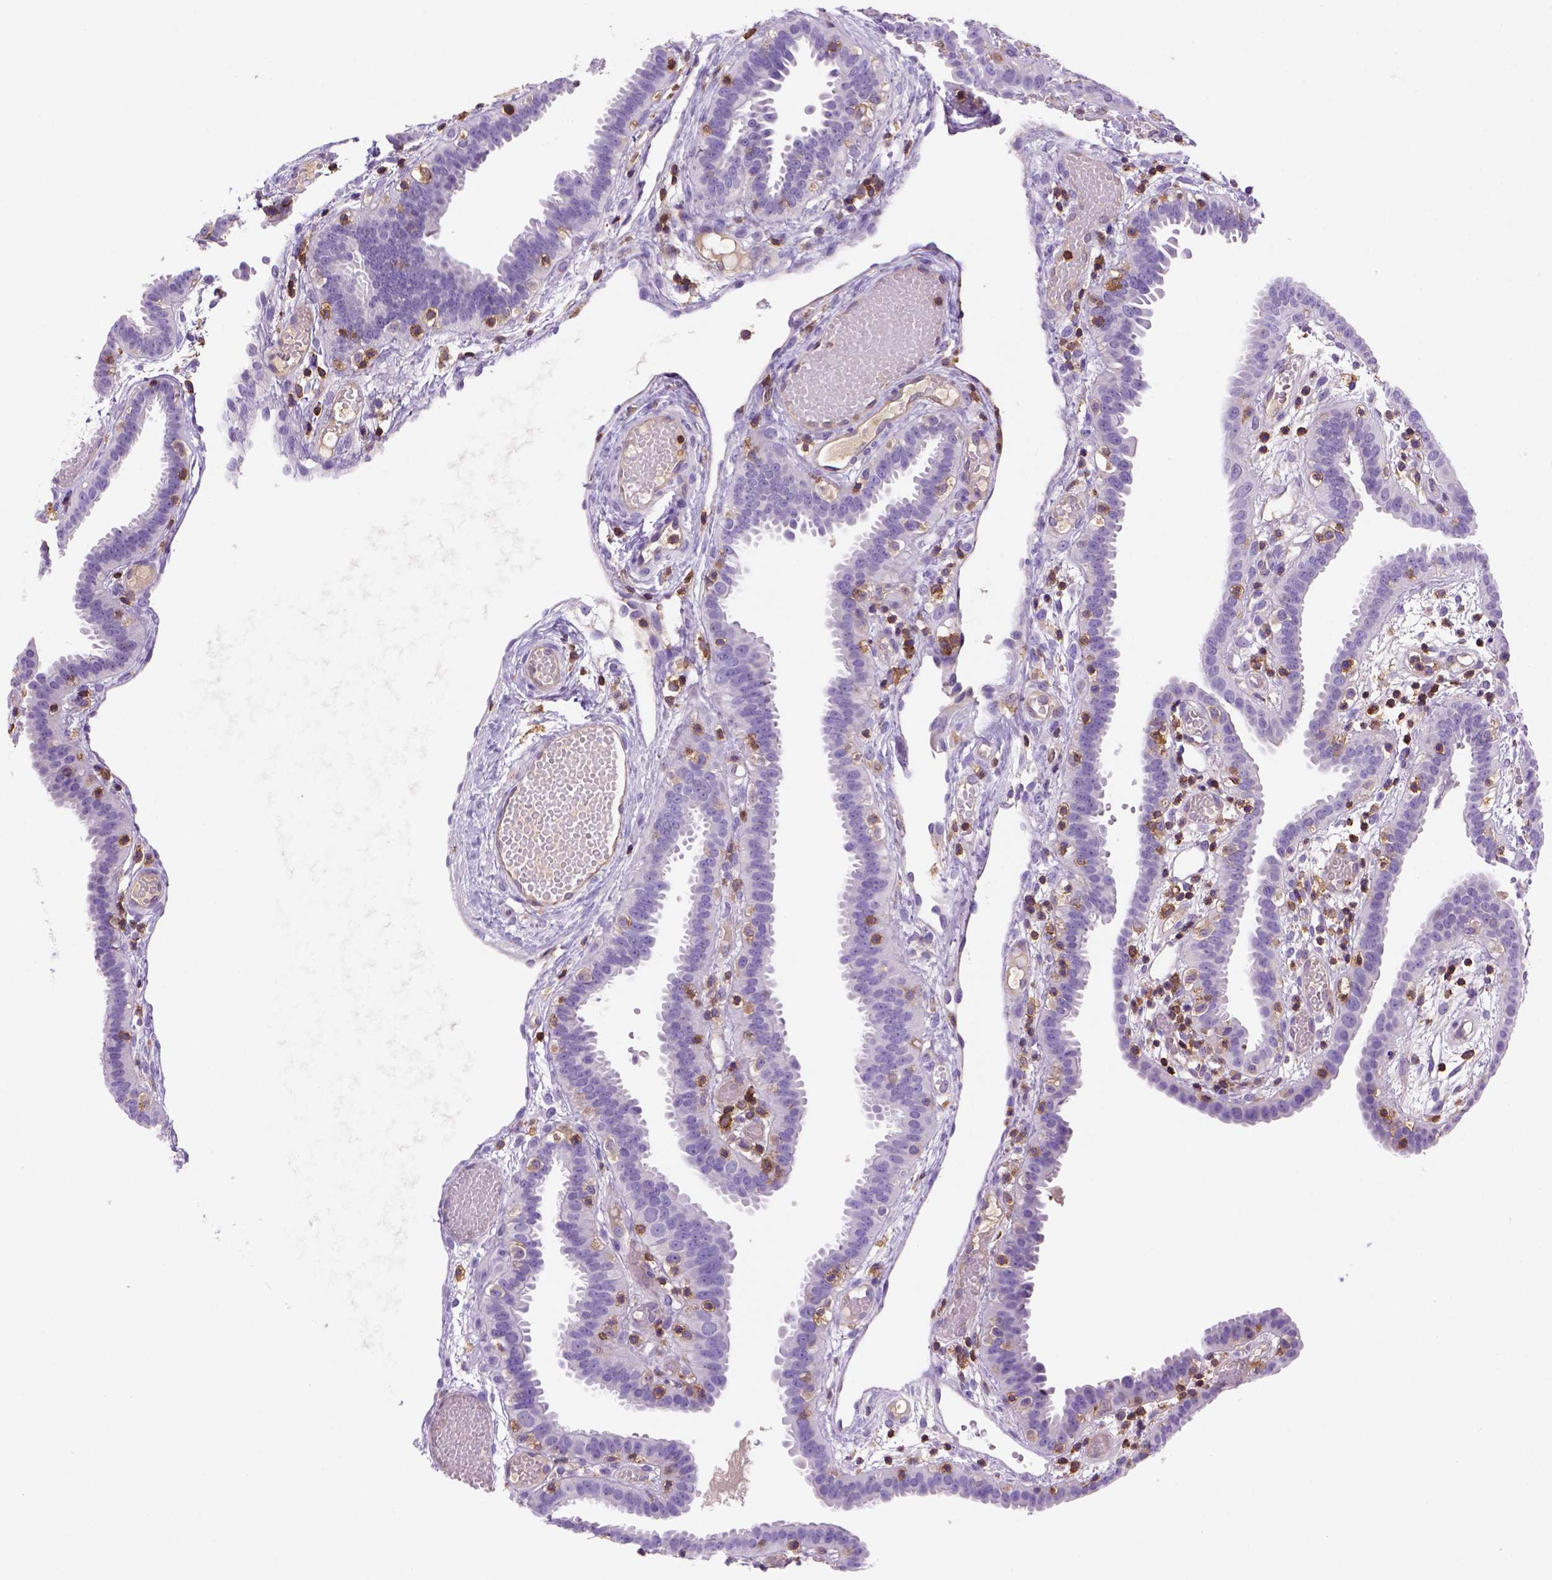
{"staining": {"intensity": "negative", "quantity": "none", "location": "none"}, "tissue": "fallopian tube", "cell_type": "Glandular cells", "image_type": "normal", "snomed": [{"axis": "morphology", "description": "Normal tissue, NOS"}, {"axis": "topography", "description": "Fallopian tube"}], "caption": "Histopathology image shows no significant protein staining in glandular cells of unremarkable fallopian tube.", "gene": "INPP5D", "patient": {"sex": "female", "age": 37}}